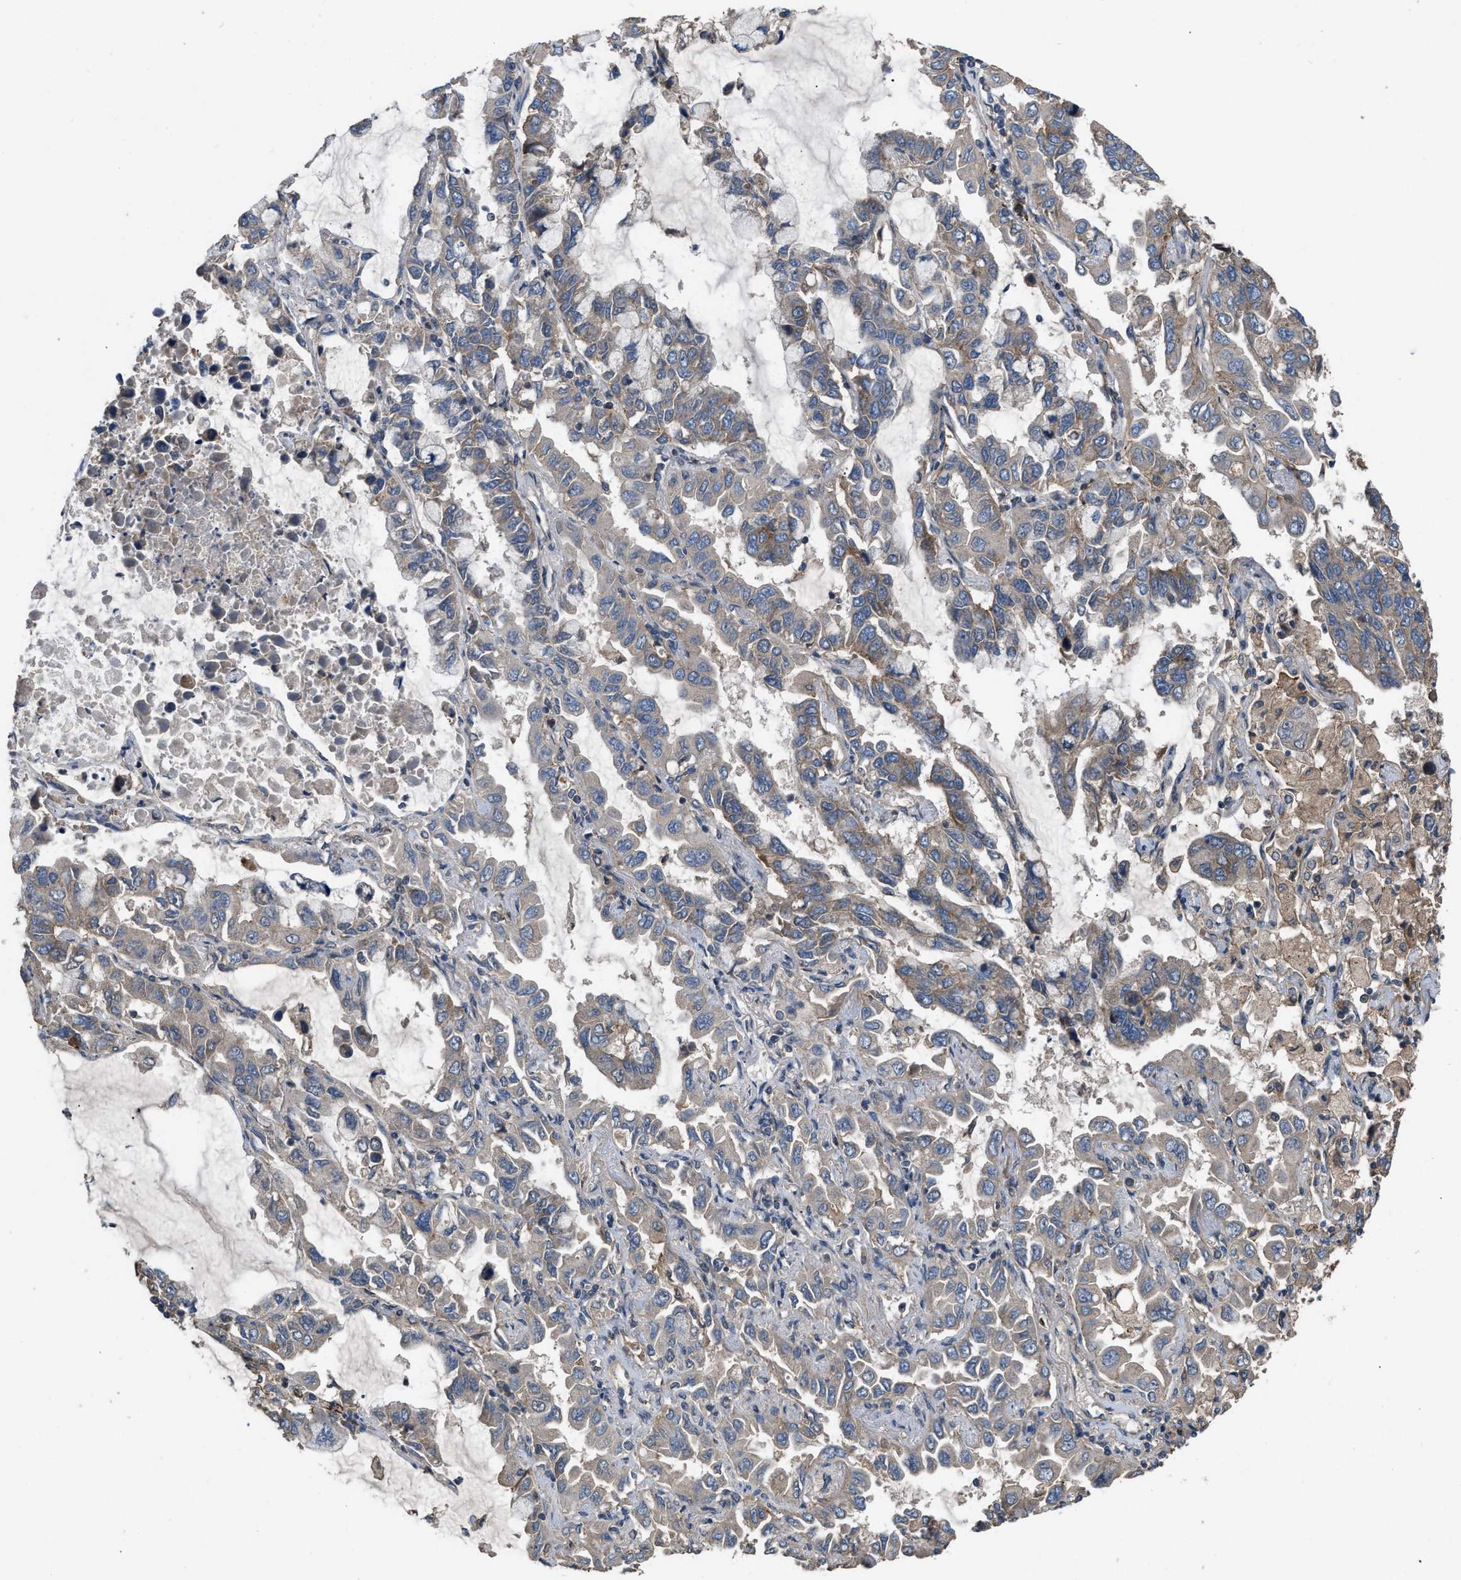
{"staining": {"intensity": "weak", "quantity": "<25%", "location": "cytoplasmic/membranous"}, "tissue": "lung cancer", "cell_type": "Tumor cells", "image_type": "cancer", "snomed": [{"axis": "morphology", "description": "Adenocarcinoma, NOS"}, {"axis": "topography", "description": "Lung"}], "caption": "Immunohistochemistry (IHC) of human lung cancer displays no positivity in tumor cells. Brightfield microscopy of IHC stained with DAB (brown) and hematoxylin (blue), captured at high magnification.", "gene": "UTRN", "patient": {"sex": "male", "age": 64}}